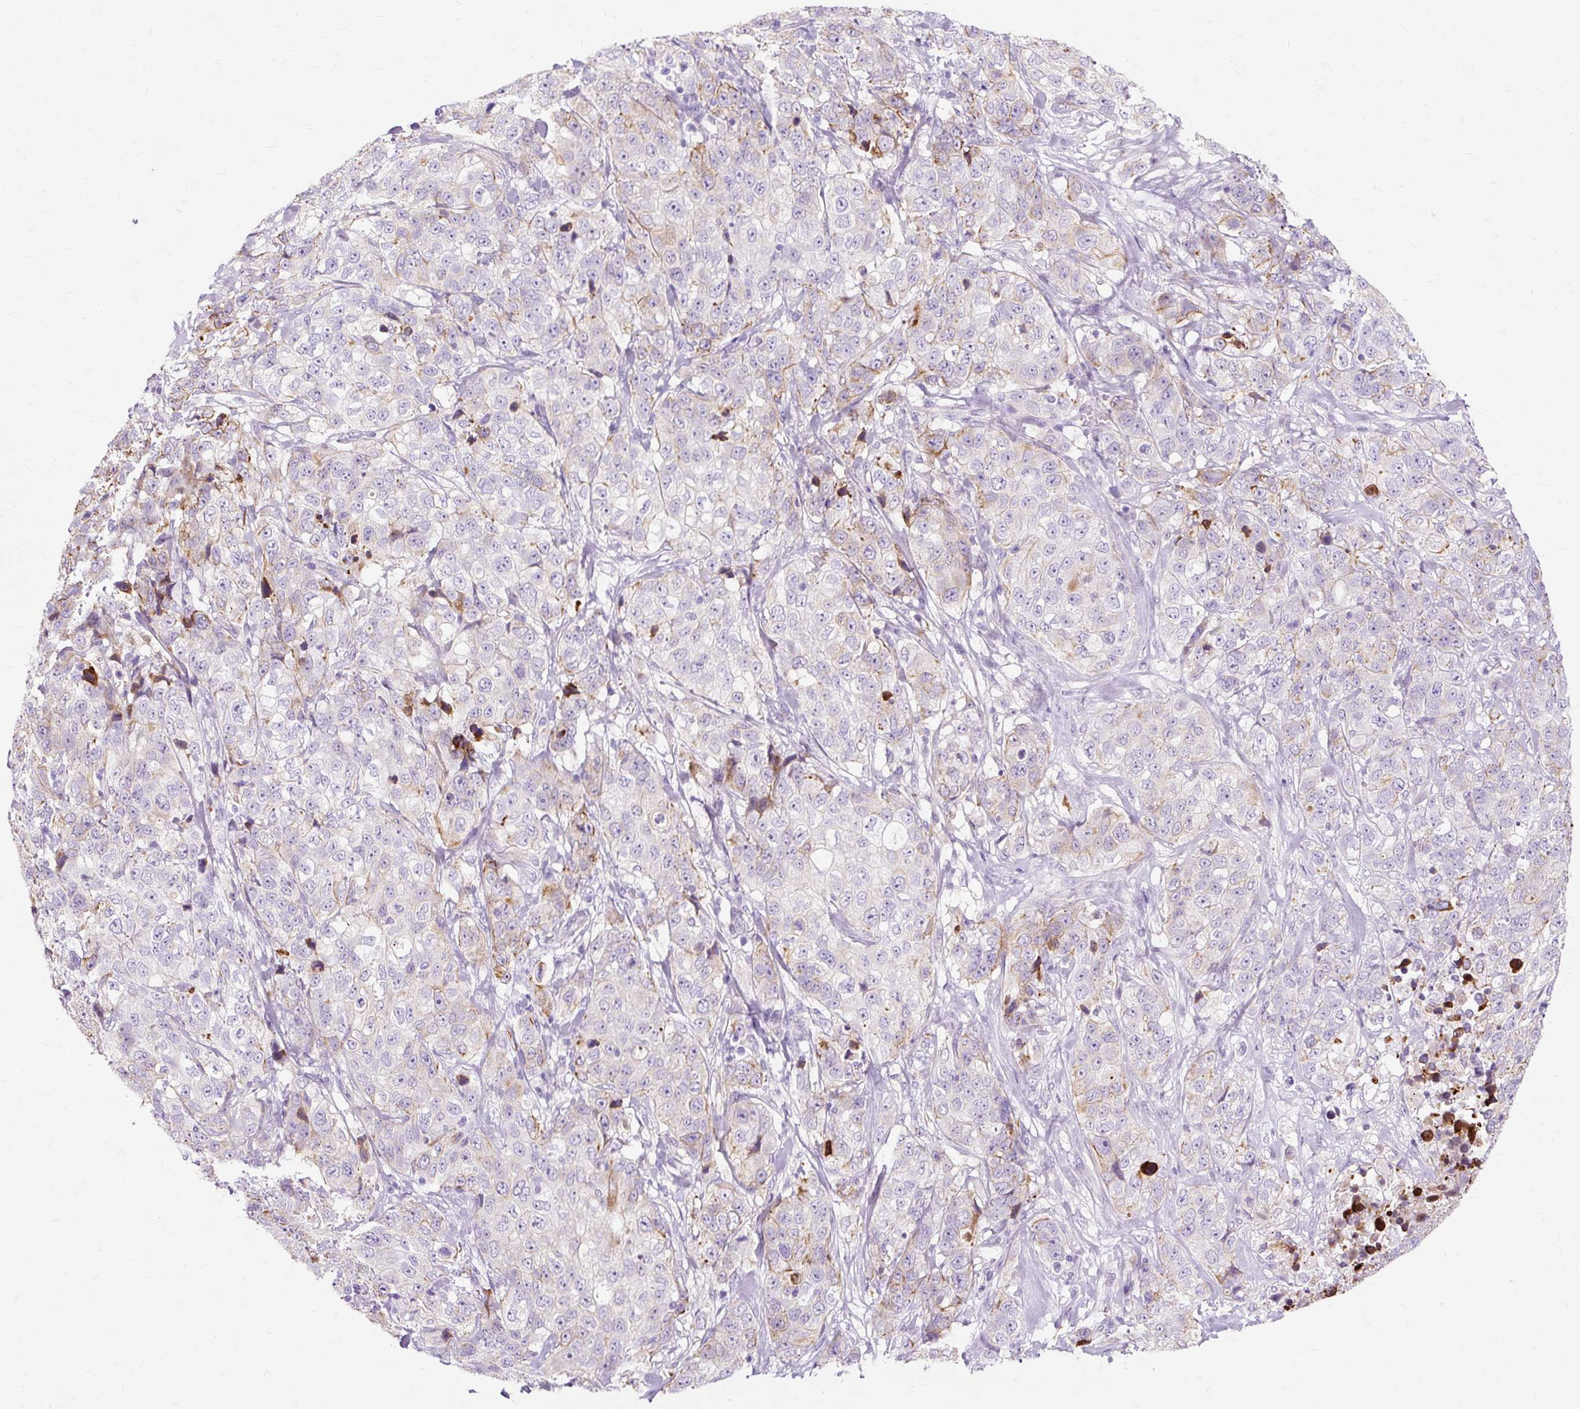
{"staining": {"intensity": "weak", "quantity": "<25%", "location": "cytoplasmic/membranous"}, "tissue": "stomach cancer", "cell_type": "Tumor cells", "image_type": "cancer", "snomed": [{"axis": "morphology", "description": "Adenocarcinoma, NOS"}, {"axis": "topography", "description": "Stomach"}], "caption": "Adenocarcinoma (stomach) was stained to show a protein in brown. There is no significant expression in tumor cells.", "gene": "DCTN4", "patient": {"sex": "male", "age": 48}}